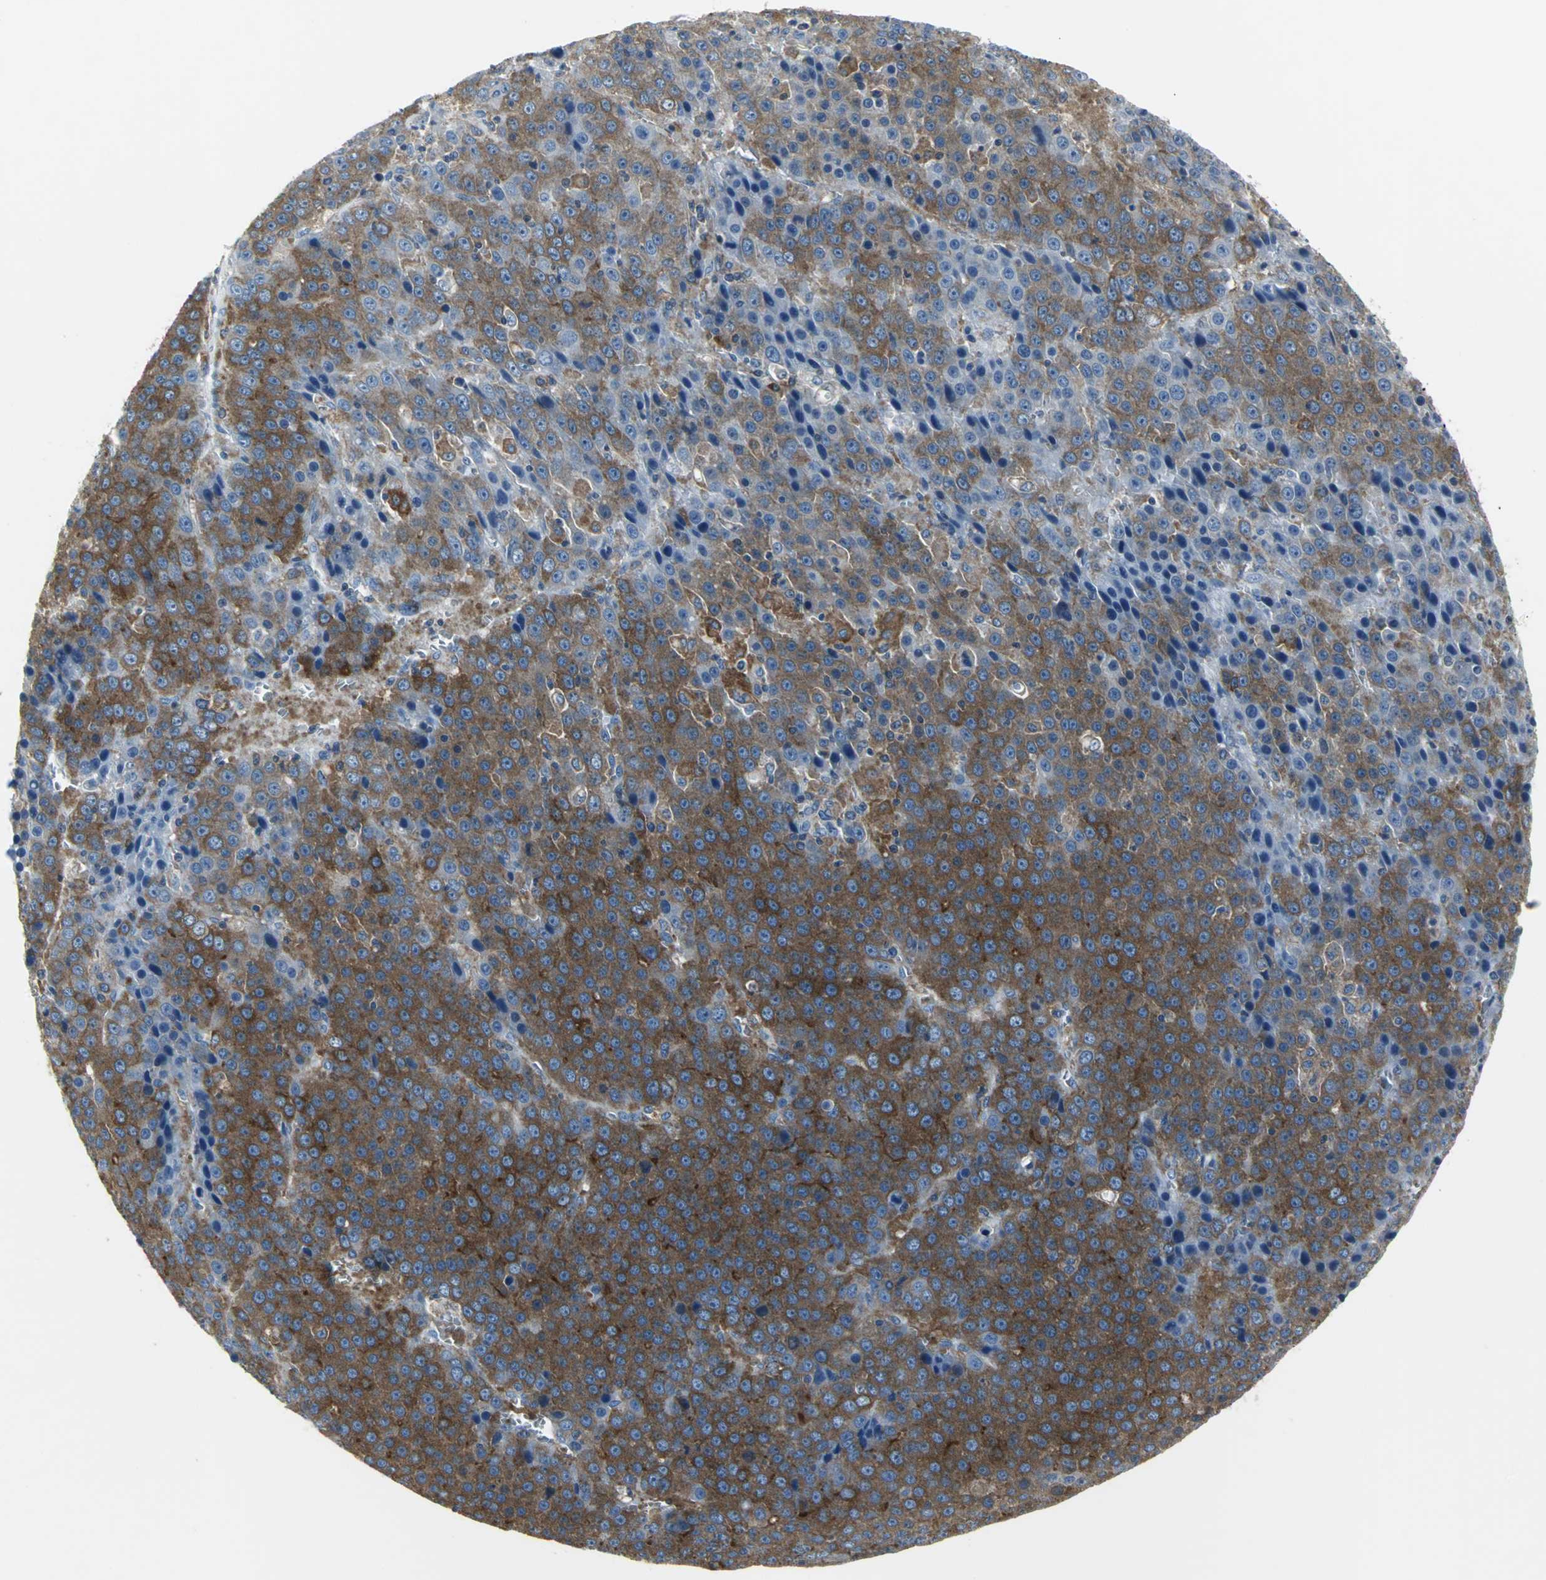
{"staining": {"intensity": "moderate", "quantity": ">75%", "location": "cytoplasmic/membranous"}, "tissue": "liver cancer", "cell_type": "Tumor cells", "image_type": "cancer", "snomed": [{"axis": "morphology", "description": "Carcinoma, Hepatocellular, NOS"}, {"axis": "topography", "description": "Liver"}], "caption": "The immunohistochemical stain shows moderate cytoplasmic/membranous expression in tumor cells of liver hepatocellular carcinoma tissue.", "gene": "IQGAP2", "patient": {"sex": "female", "age": 53}}